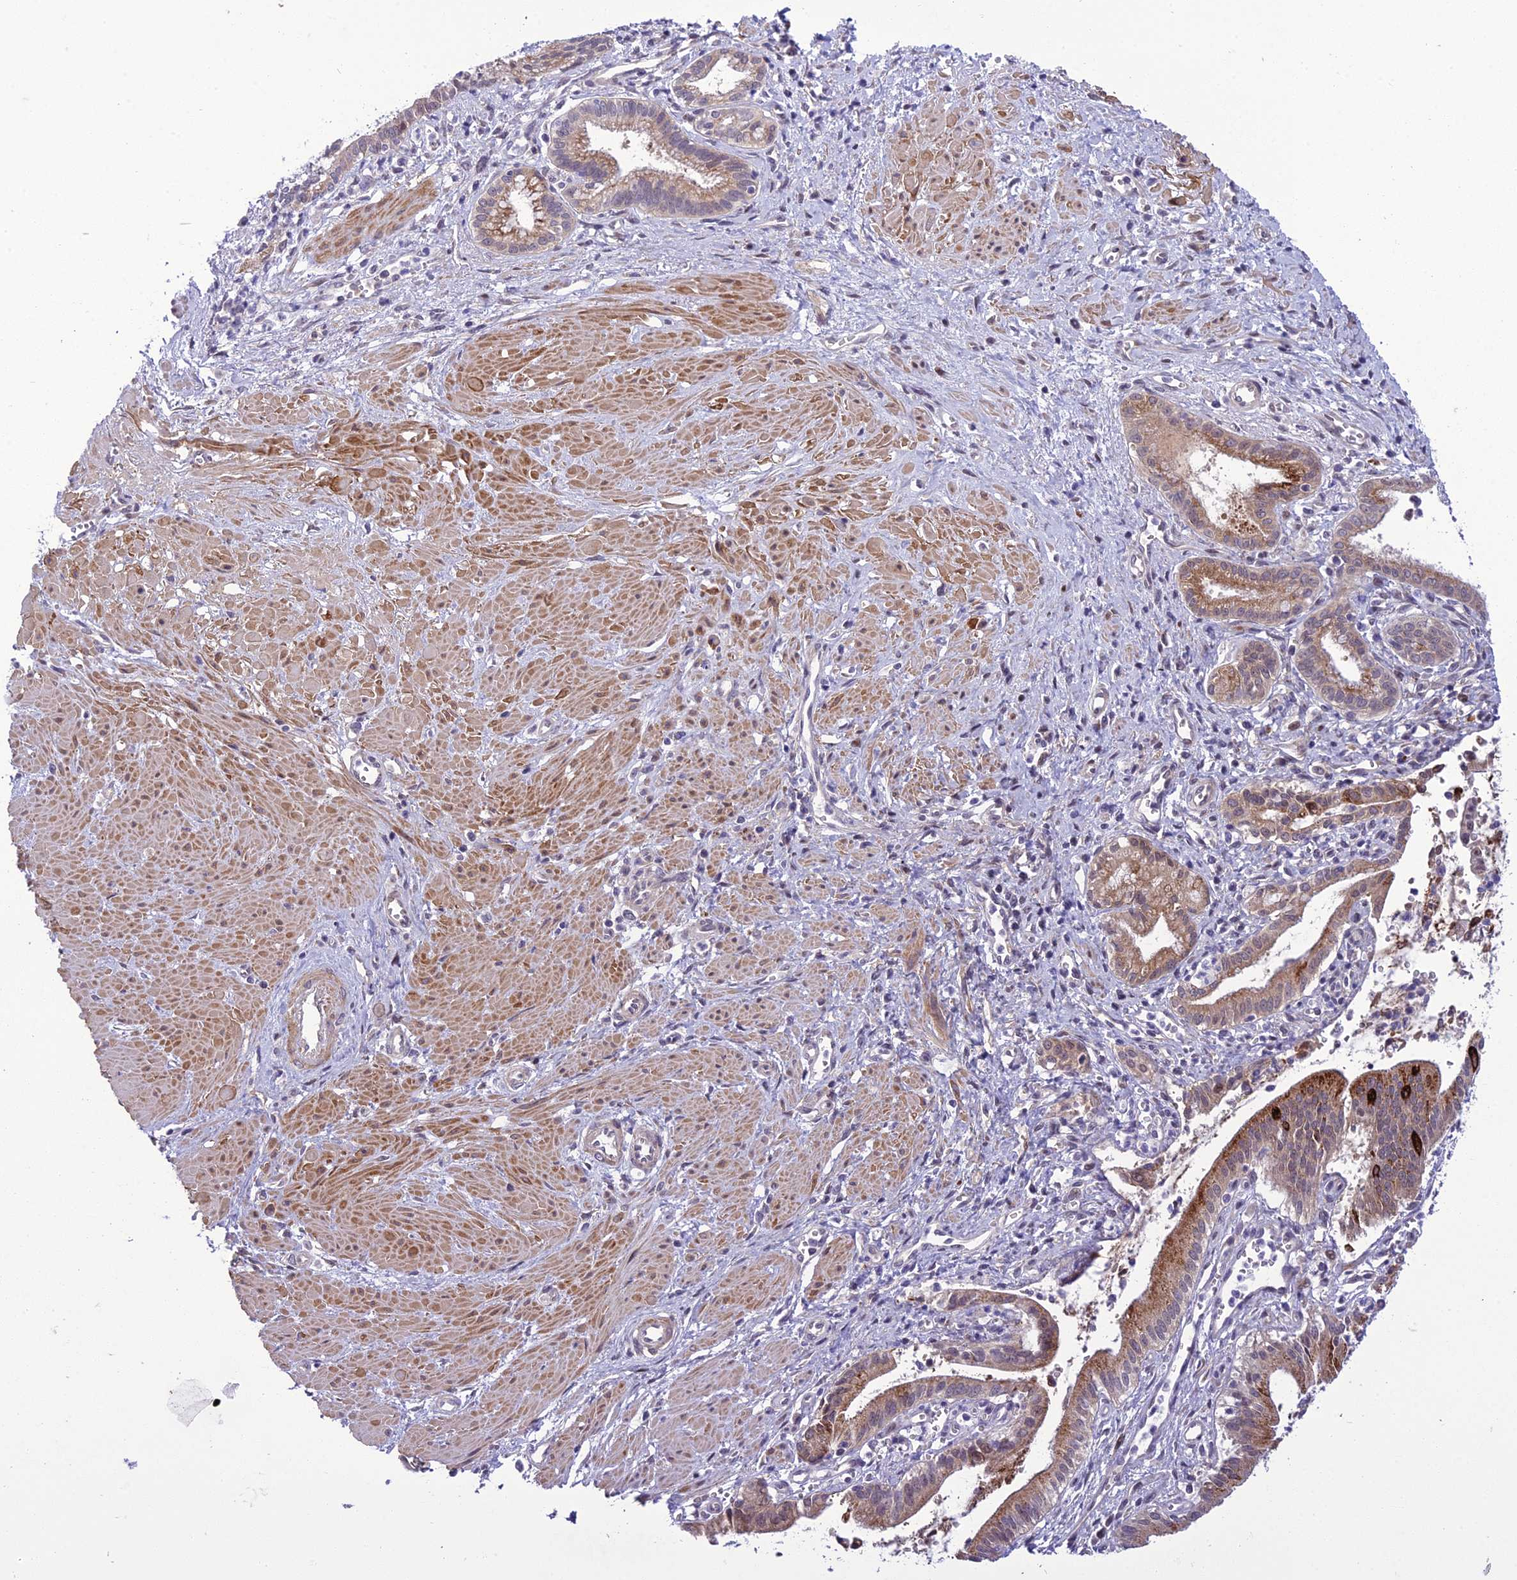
{"staining": {"intensity": "moderate", "quantity": ">75%", "location": "cytoplasmic/membranous"}, "tissue": "pancreatic cancer", "cell_type": "Tumor cells", "image_type": "cancer", "snomed": [{"axis": "morphology", "description": "Adenocarcinoma, NOS"}, {"axis": "topography", "description": "Pancreas"}], "caption": "A photomicrograph of human pancreatic adenocarcinoma stained for a protein shows moderate cytoplasmic/membranous brown staining in tumor cells.", "gene": "GAB4", "patient": {"sex": "male", "age": 78}}